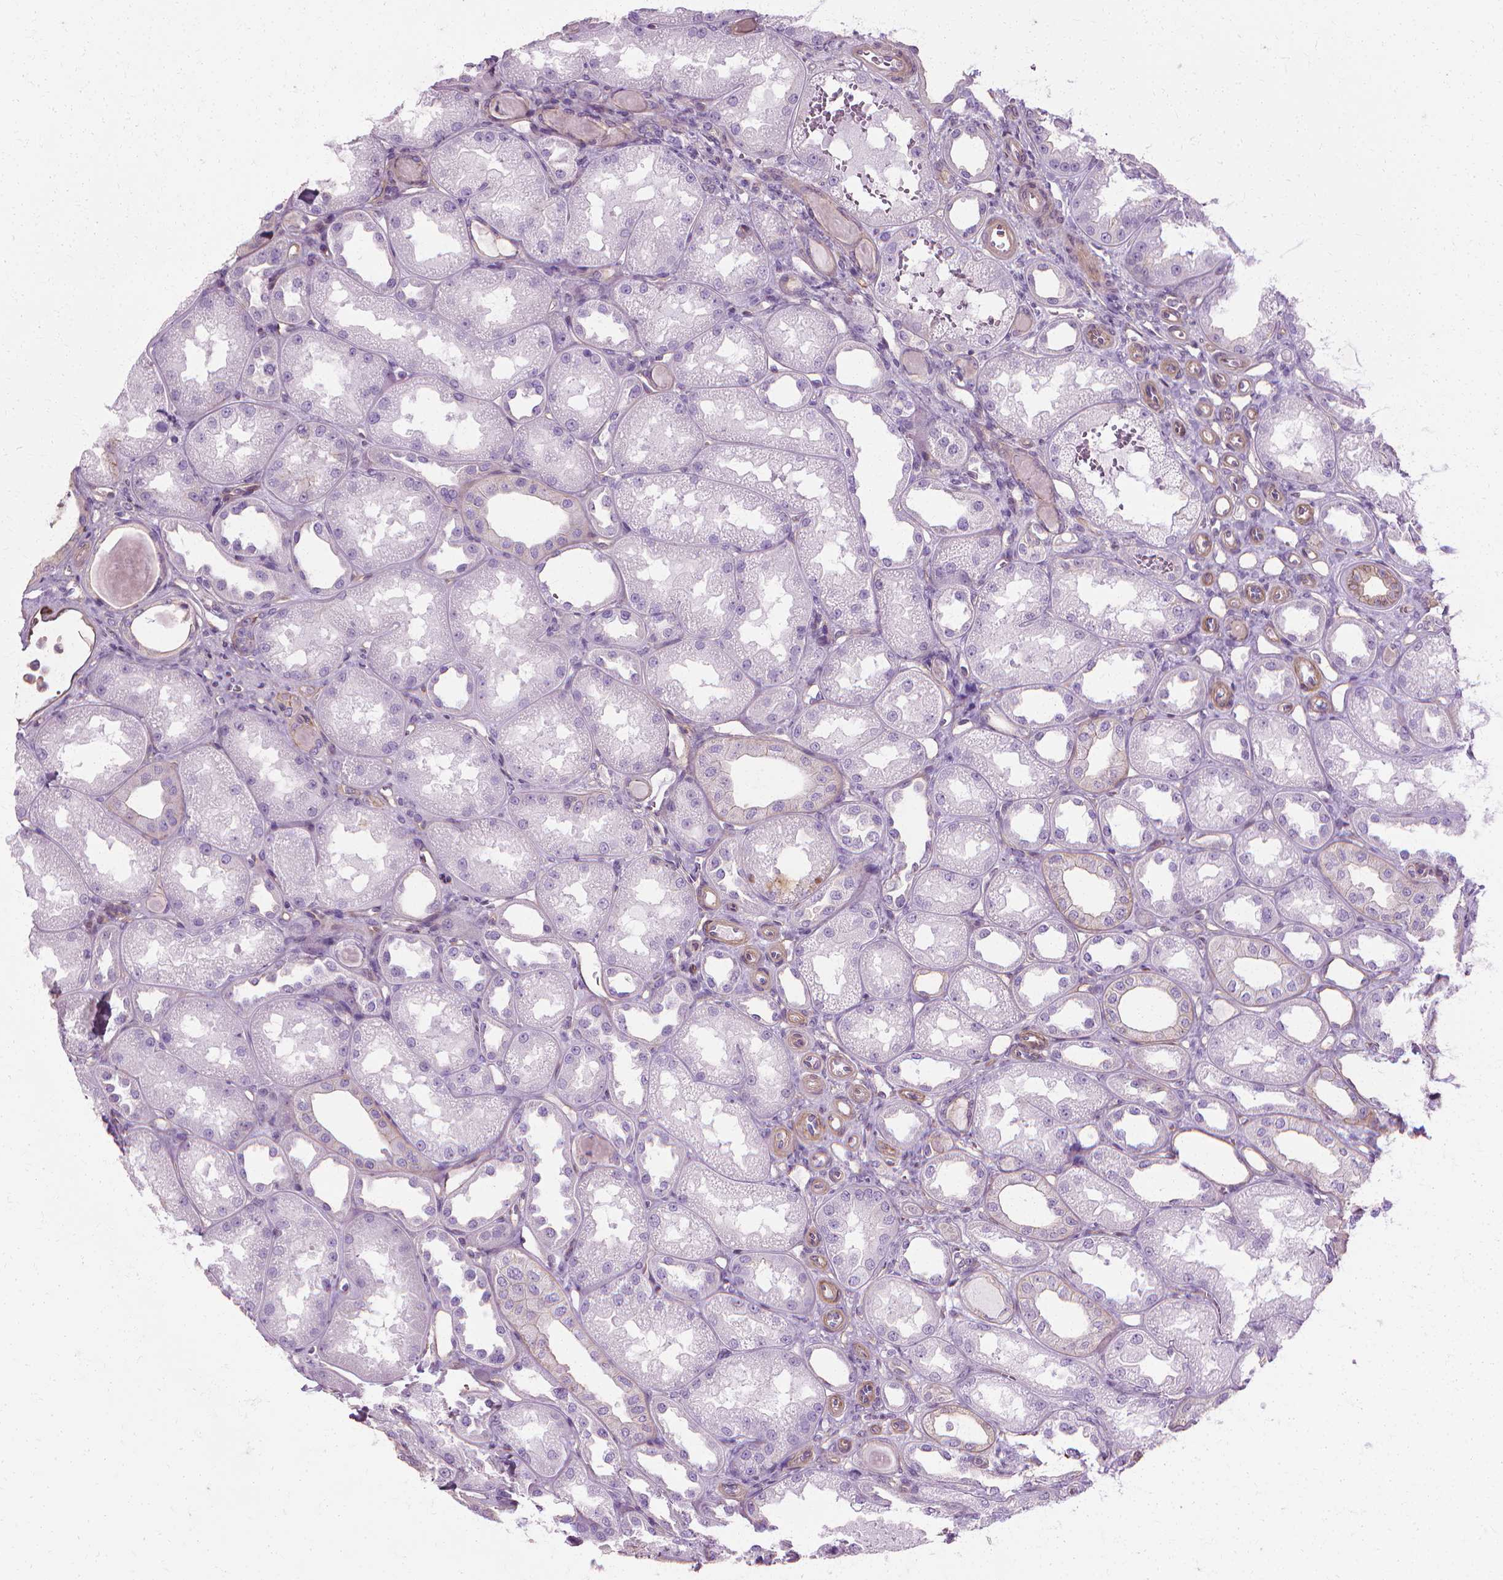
{"staining": {"intensity": "weak", "quantity": "25%-75%", "location": "cytoplasmic/membranous"}, "tissue": "kidney", "cell_type": "Cells in glomeruli", "image_type": "normal", "snomed": [{"axis": "morphology", "description": "Normal tissue, NOS"}, {"axis": "topography", "description": "Kidney"}], "caption": "A micrograph of human kidney stained for a protein exhibits weak cytoplasmic/membranous brown staining in cells in glomeruli.", "gene": "CFAP157", "patient": {"sex": "male", "age": 61}}